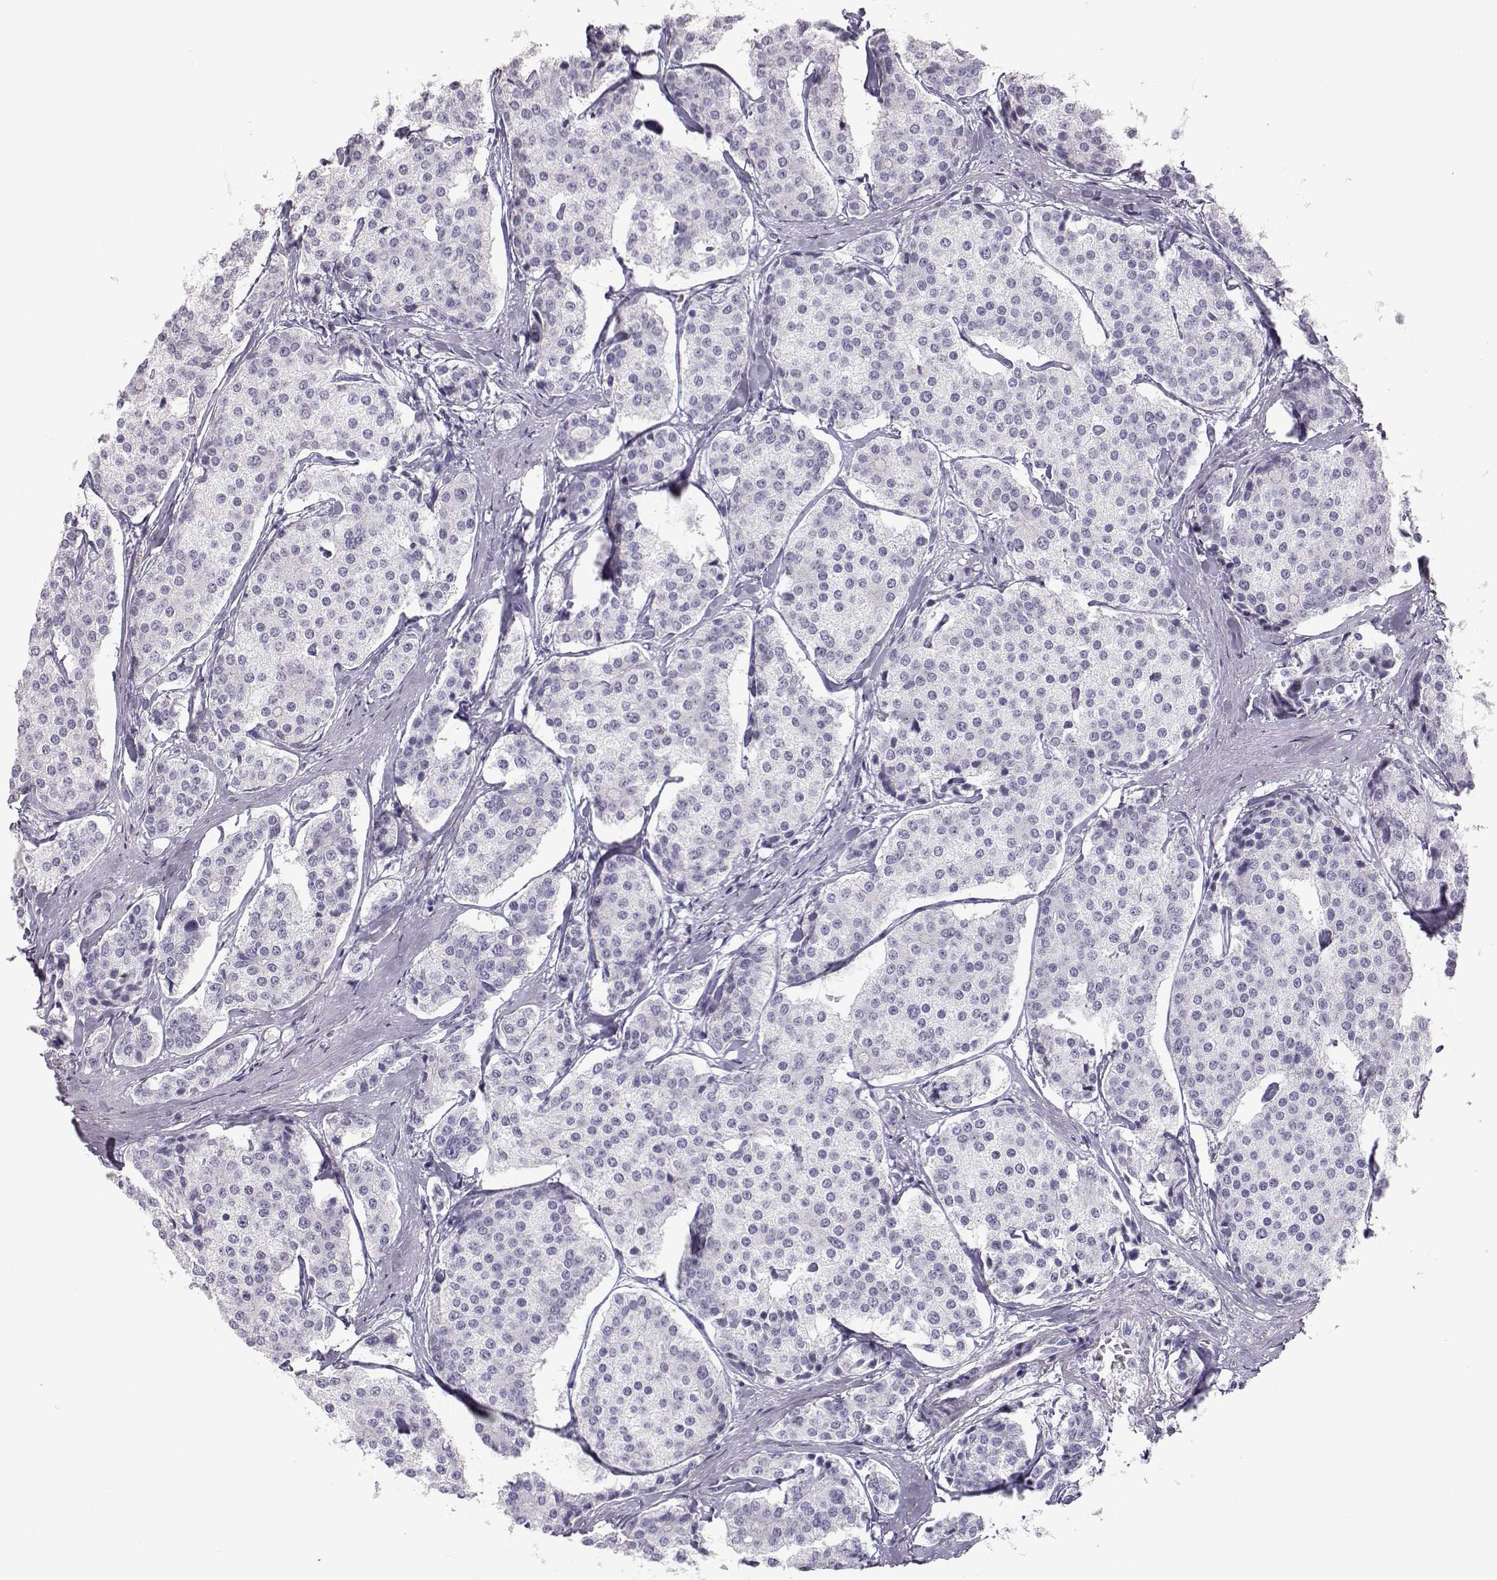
{"staining": {"intensity": "negative", "quantity": "none", "location": "none"}, "tissue": "carcinoid", "cell_type": "Tumor cells", "image_type": "cancer", "snomed": [{"axis": "morphology", "description": "Carcinoid, malignant, NOS"}, {"axis": "topography", "description": "Small intestine"}], "caption": "IHC of carcinoid displays no positivity in tumor cells.", "gene": "TKTL1", "patient": {"sex": "female", "age": 65}}